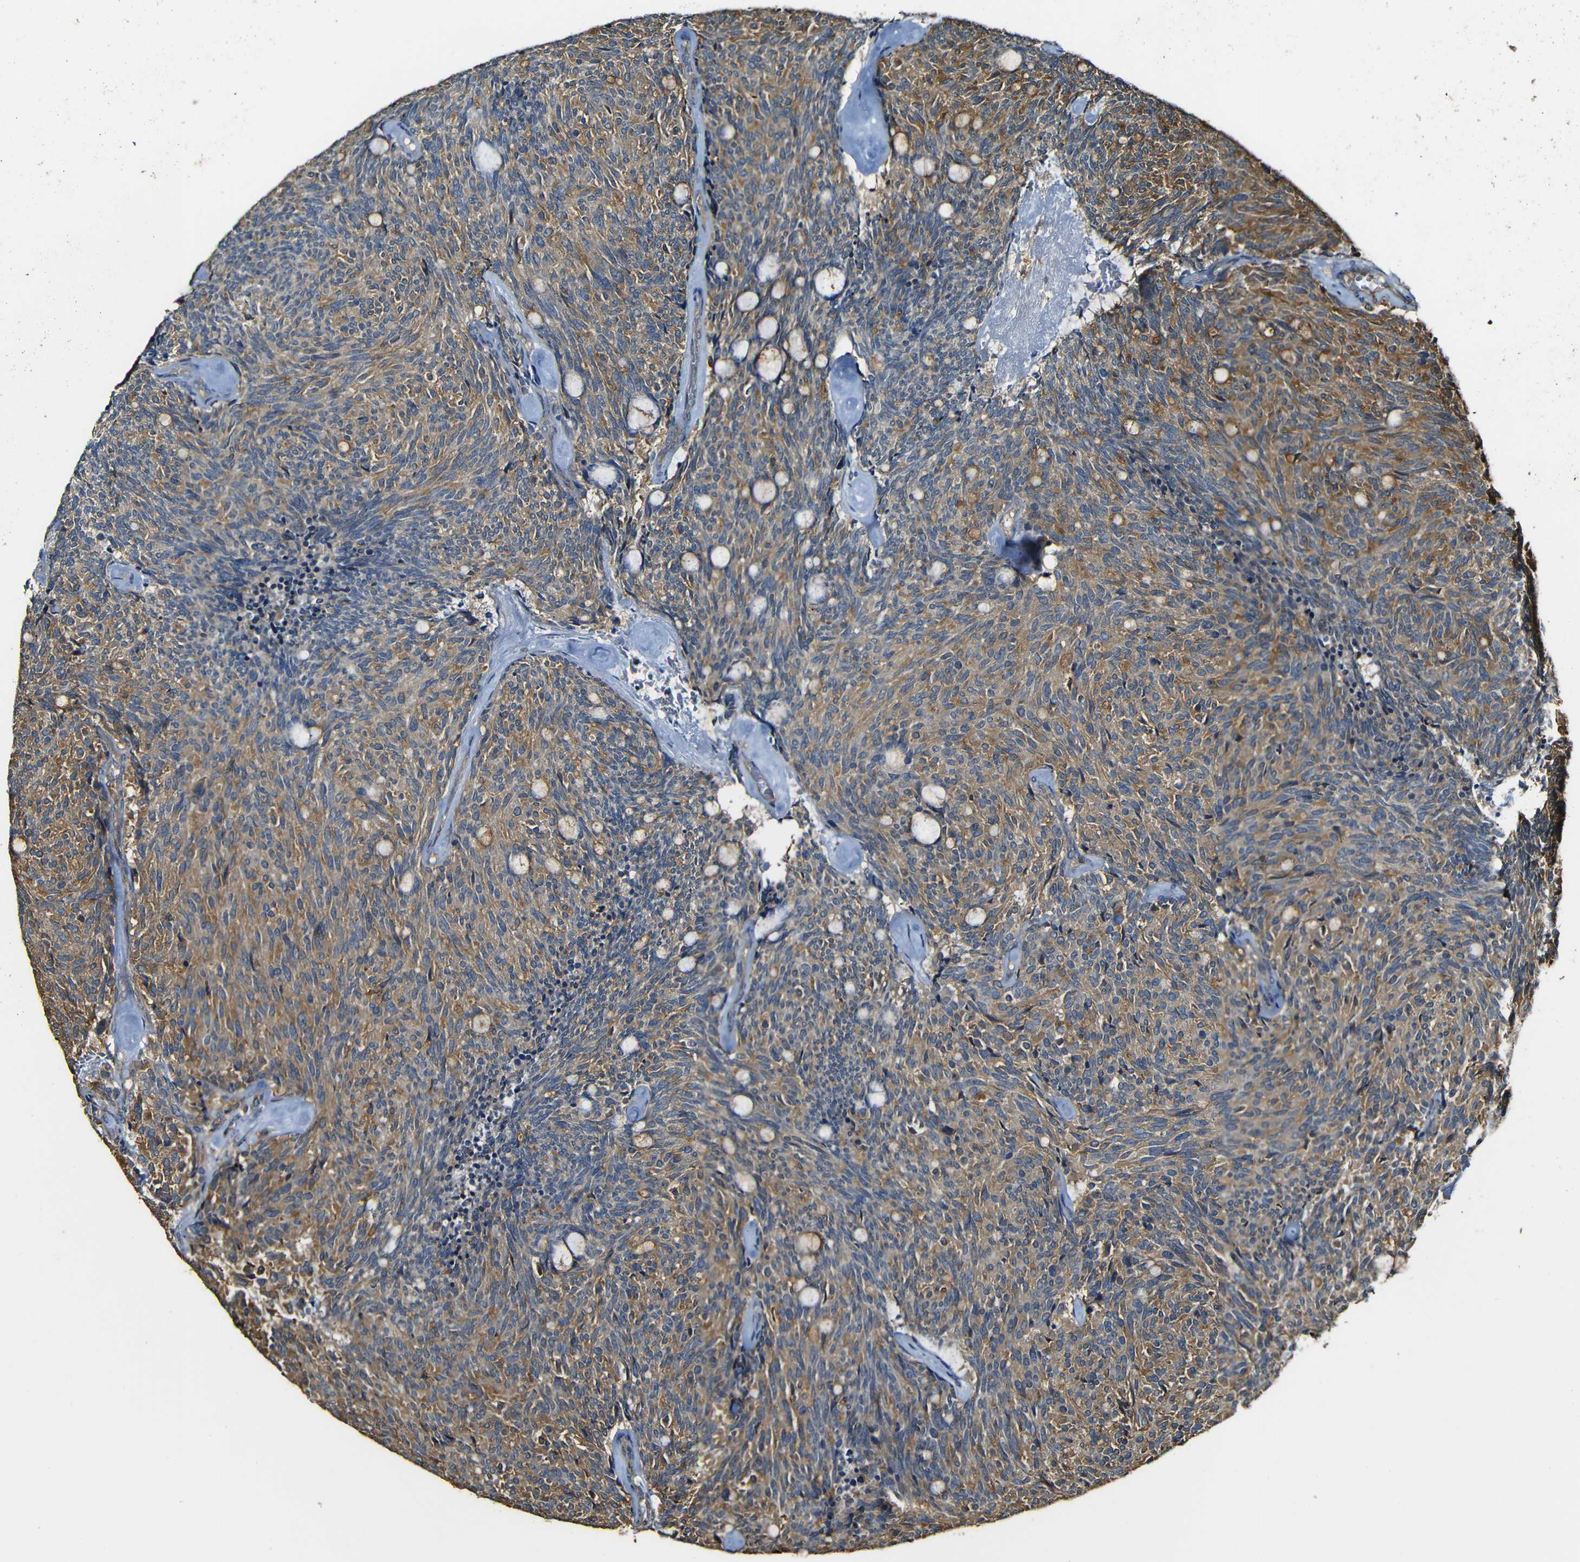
{"staining": {"intensity": "strong", "quantity": ">75%", "location": "cytoplasmic/membranous"}, "tissue": "carcinoid", "cell_type": "Tumor cells", "image_type": "cancer", "snomed": [{"axis": "morphology", "description": "Carcinoid, malignant, NOS"}, {"axis": "topography", "description": "Pancreas"}], "caption": "Protein staining displays strong cytoplasmic/membranous expression in approximately >75% of tumor cells in carcinoid (malignant).", "gene": "CASP8", "patient": {"sex": "female", "age": 54}}